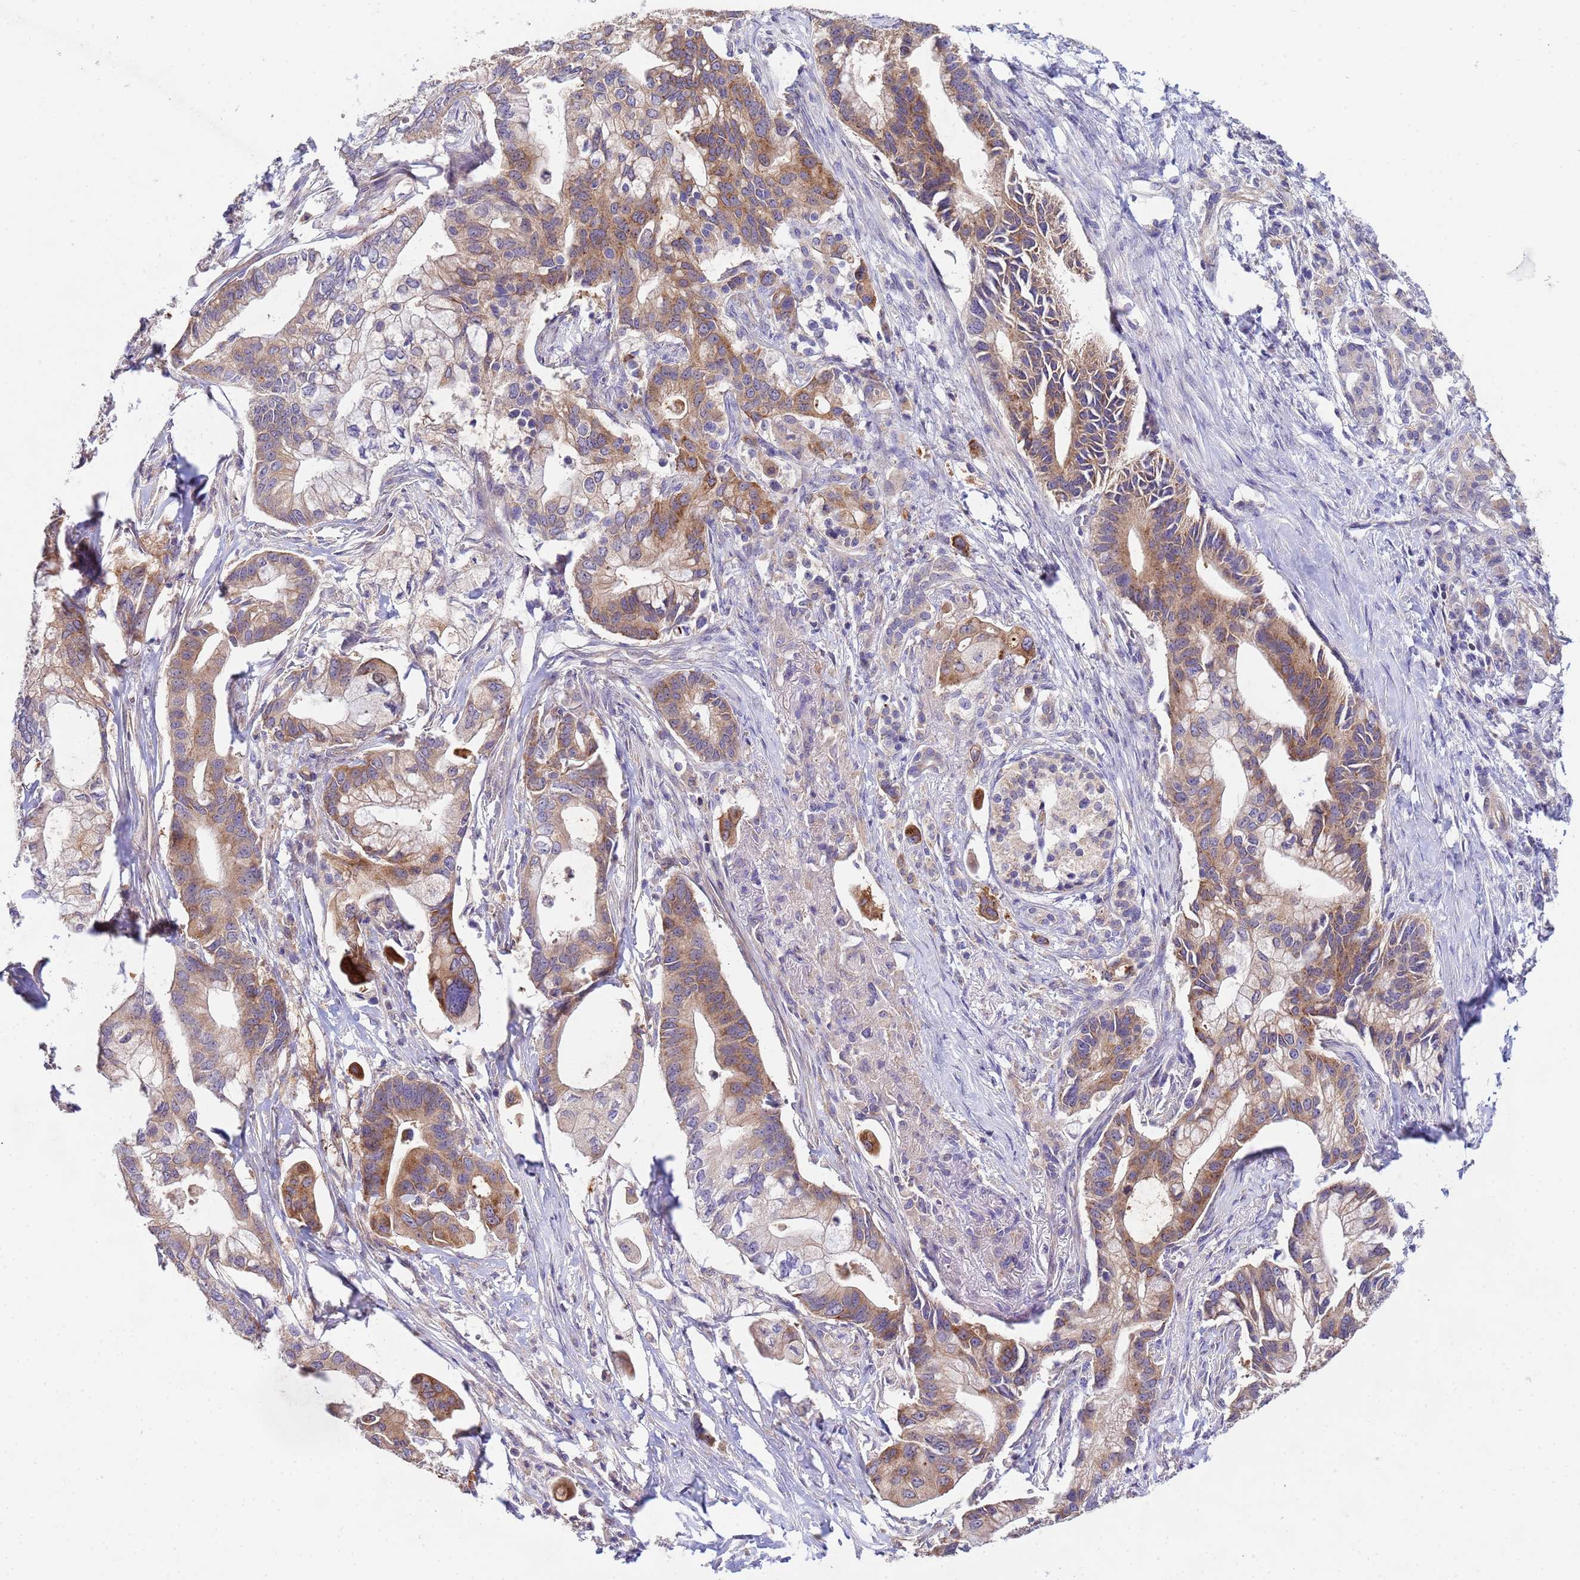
{"staining": {"intensity": "moderate", "quantity": ">75%", "location": "cytoplasmic/membranous"}, "tissue": "pancreatic cancer", "cell_type": "Tumor cells", "image_type": "cancer", "snomed": [{"axis": "morphology", "description": "Adenocarcinoma, NOS"}, {"axis": "topography", "description": "Pancreas"}], "caption": "About >75% of tumor cells in pancreatic adenocarcinoma display moderate cytoplasmic/membranous protein expression as visualized by brown immunohistochemical staining.", "gene": "CDC34", "patient": {"sex": "male", "age": 68}}